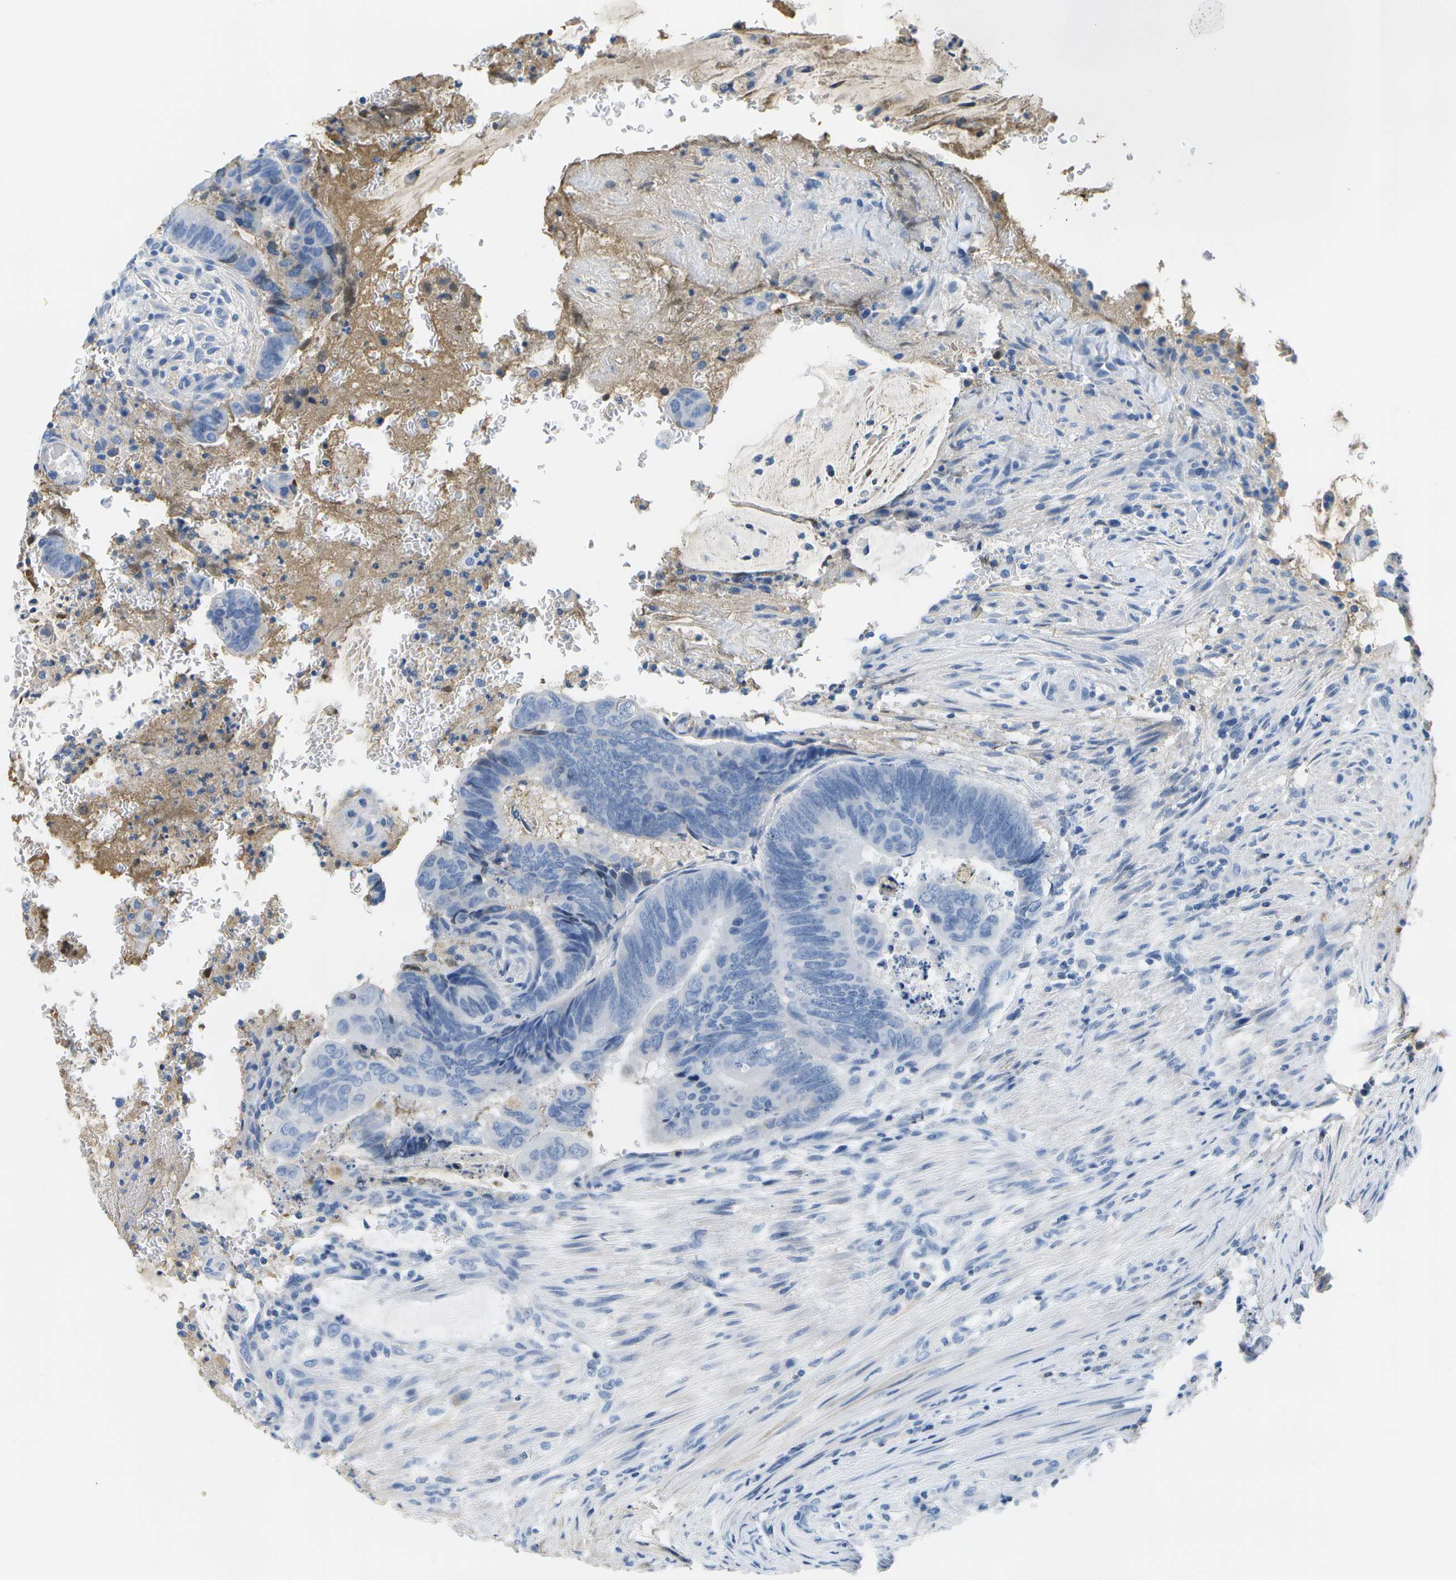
{"staining": {"intensity": "moderate", "quantity": "<25%", "location": "cytoplasmic/membranous"}, "tissue": "colorectal cancer", "cell_type": "Tumor cells", "image_type": "cancer", "snomed": [{"axis": "morphology", "description": "Normal tissue, NOS"}, {"axis": "morphology", "description": "Adenocarcinoma, NOS"}, {"axis": "topography", "description": "Rectum"}], "caption": "Tumor cells display low levels of moderate cytoplasmic/membranous positivity in about <25% of cells in human adenocarcinoma (colorectal).", "gene": "SERPINA1", "patient": {"sex": "male", "age": 92}}